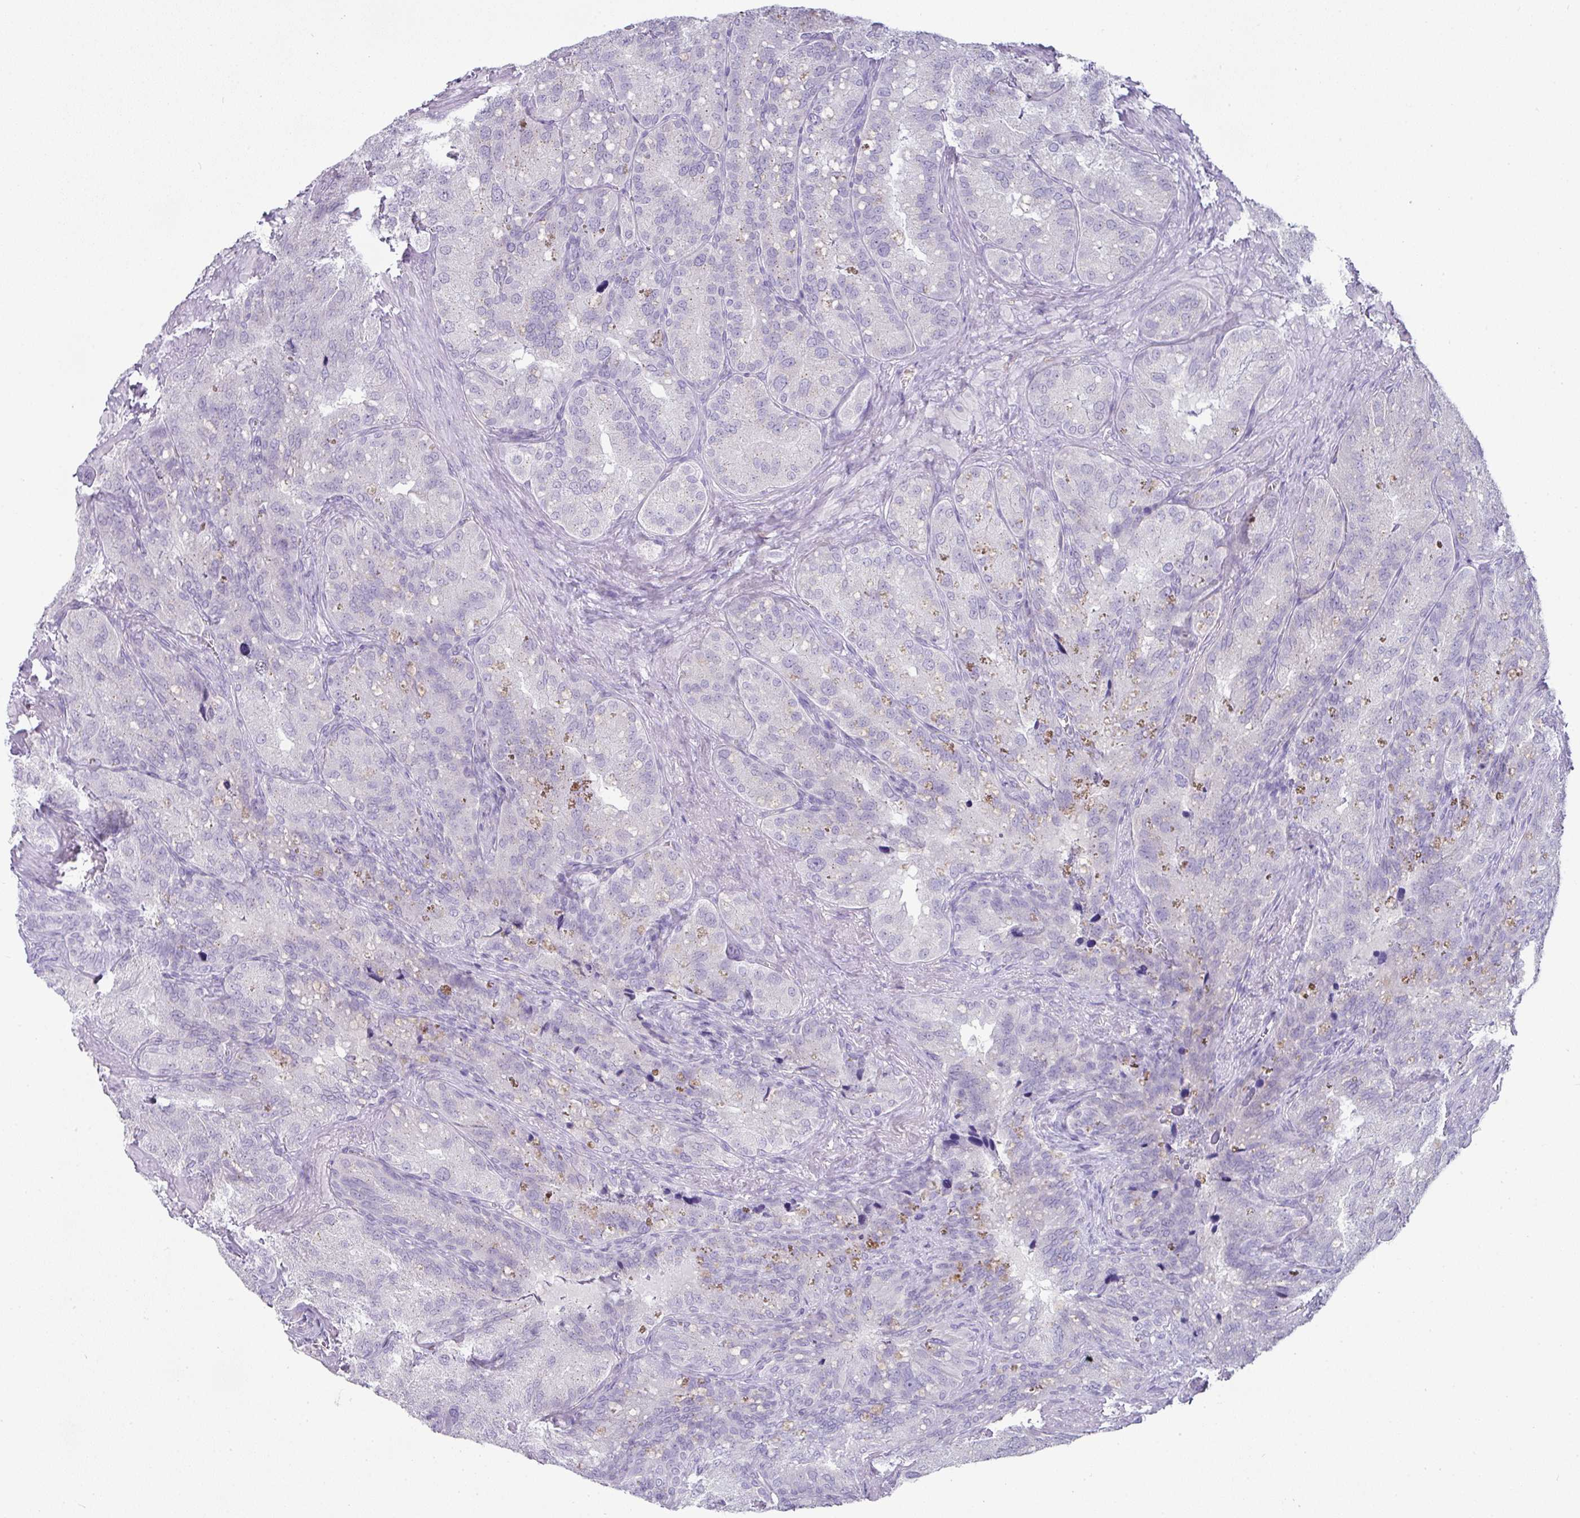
{"staining": {"intensity": "negative", "quantity": "none", "location": "none"}, "tissue": "seminal vesicle", "cell_type": "Glandular cells", "image_type": "normal", "snomed": [{"axis": "morphology", "description": "Normal tissue, NOS"}, {"axis": "topography", "description": "Seminal veicle"}], "caption": "This photomicrograph is of benign seminal vesicle stained with IHC to label a protein in brown with the nuclei are counter-stained blue. There is no expression in glandular cells. (Stains: DAB (3,3'-diaminobenzidine) IHC with hematoxylin counter stain, Microscopy: brightfield microscopy at high magnification).", "gene": "OR52N1", "patient": {"sex": "male", "age": 69}}